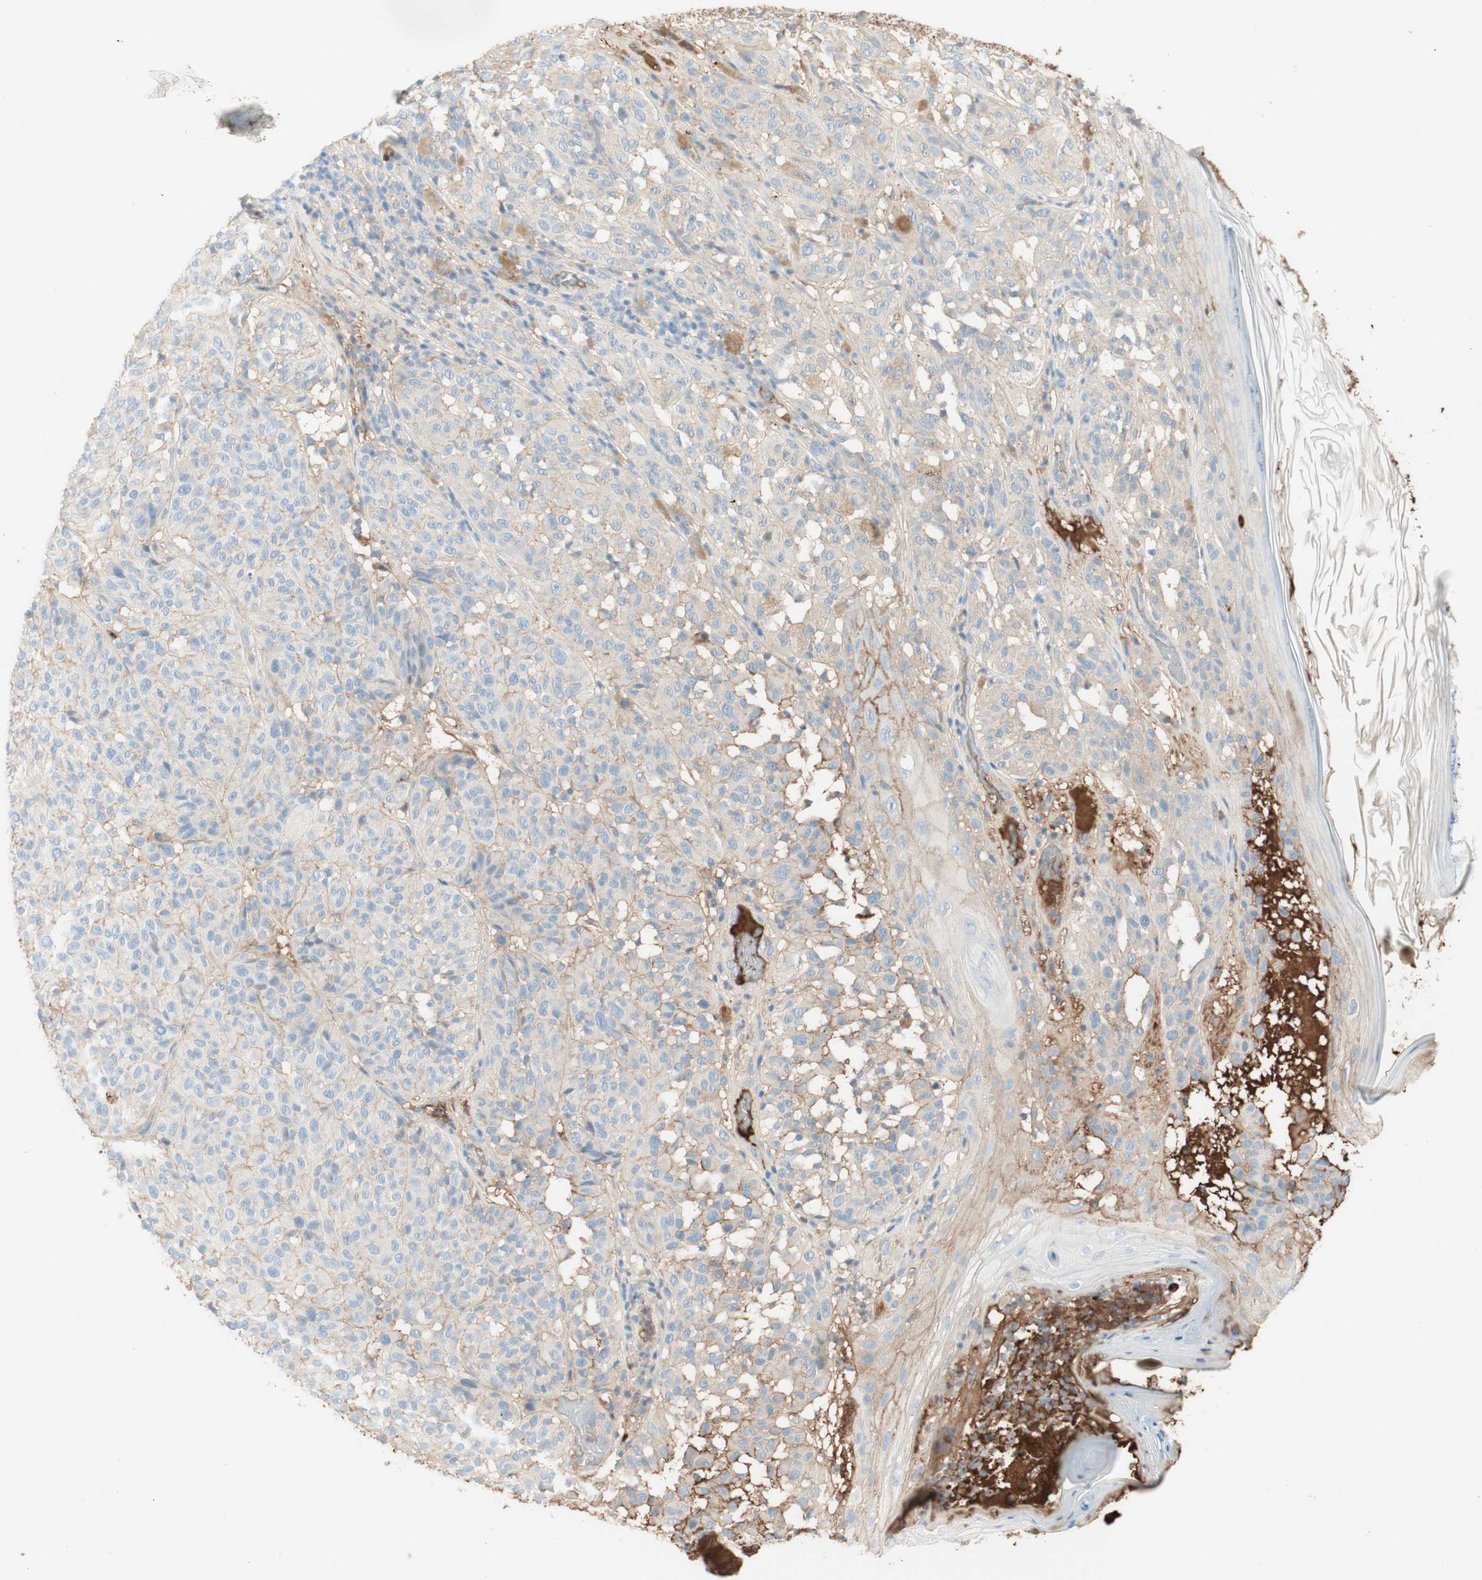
{"staining": {"intensity": "negative", "quantity": "none", "location": "none"}, "tissue": "melanoma", "cell_type": "Tumor cells", "image_type": "cancer", "snomed": [{"axis": "morphology", "description": "Malignant melanoma, NOS"}, {"axis": "topography", "description": "Skin"}], "caption": "Immunohistochemistry (IHC) image of malignant melanoma stained for a protein (brown), which displays no positivity in tumor cells.", "gene": "KNG1", "patient": {"sex": "female", "age": 46}}